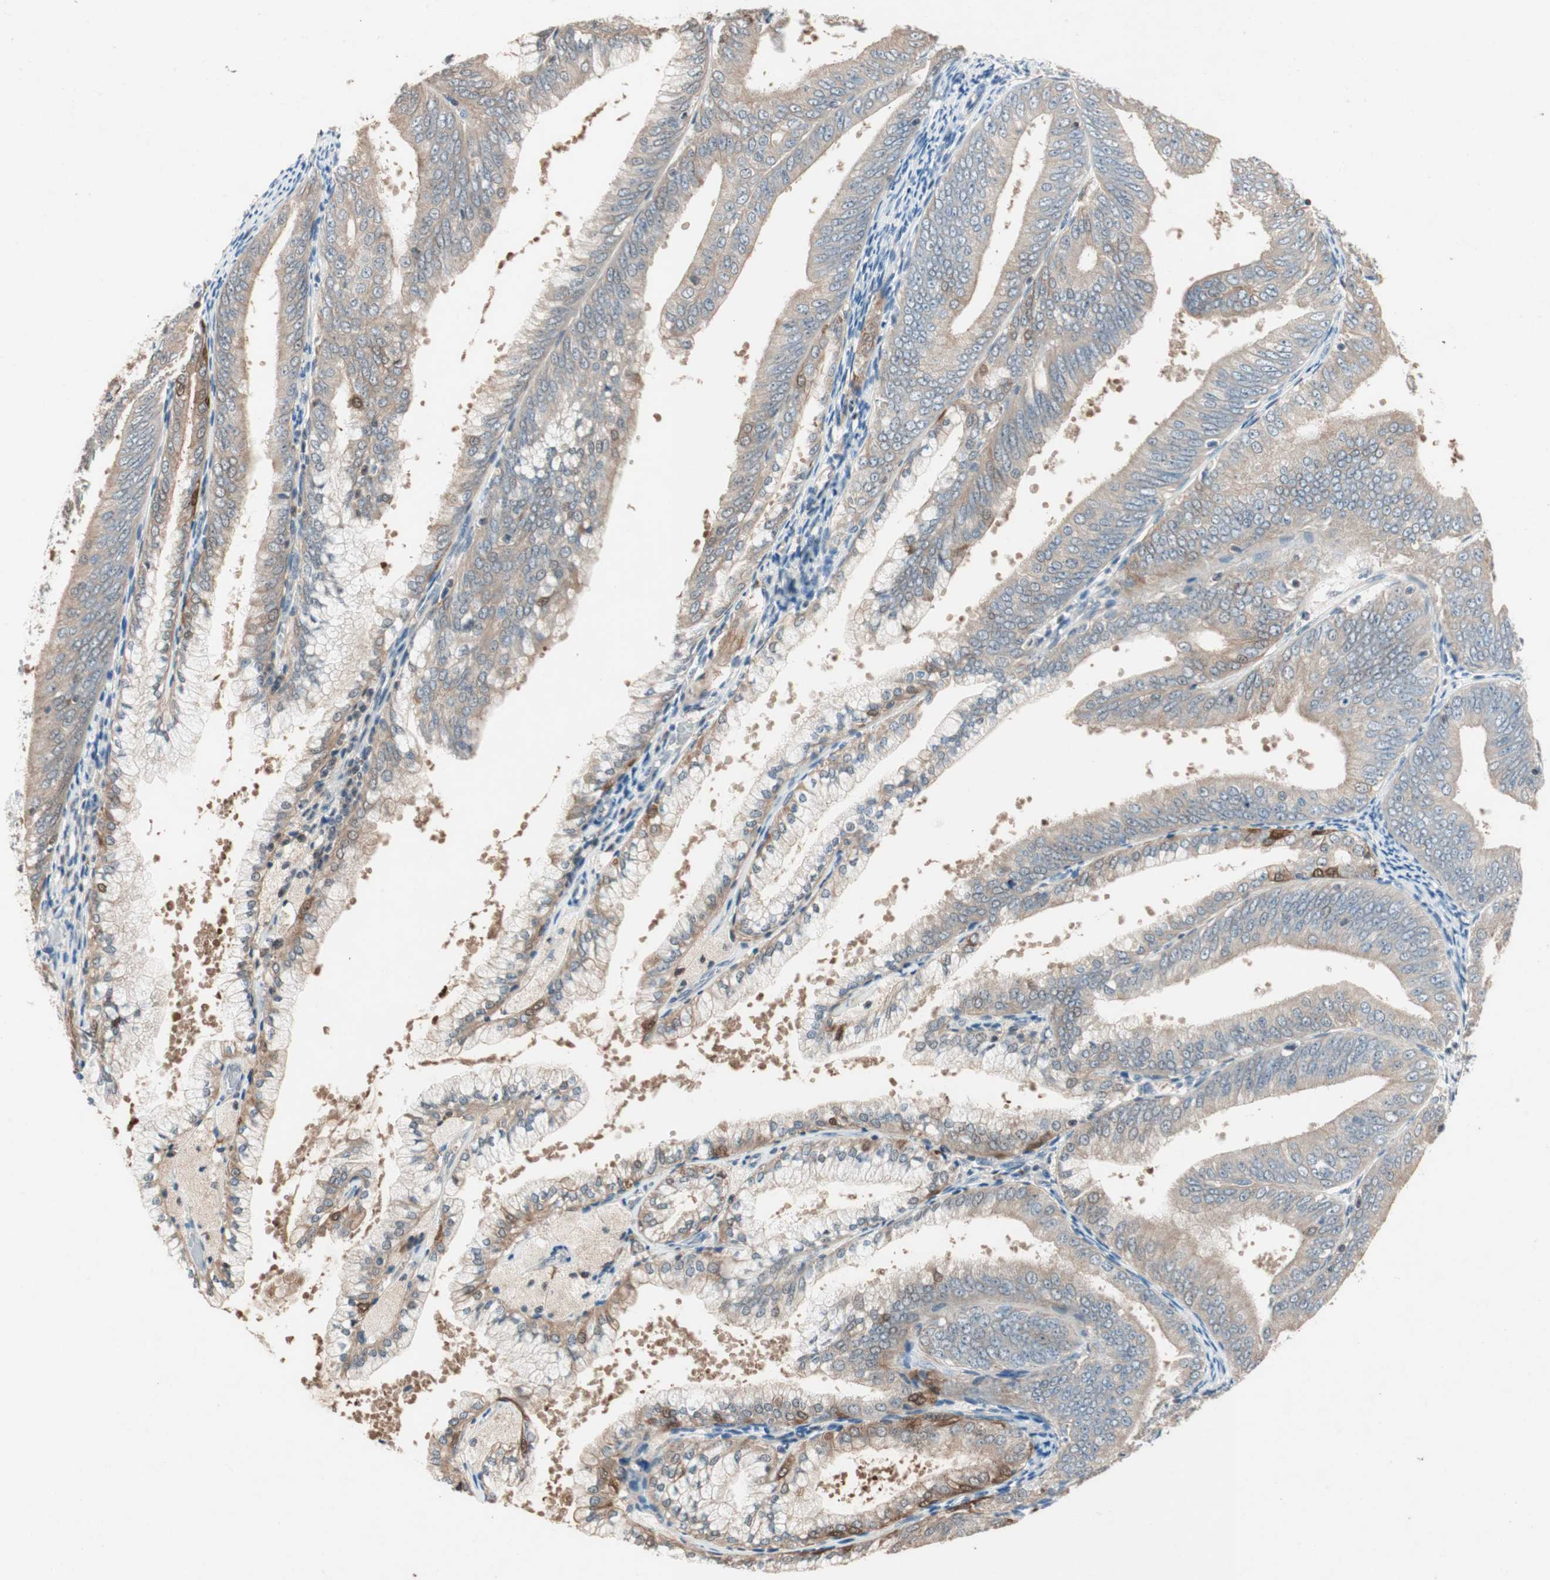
{"staining": {"intensity": "weak", "quantity": ">75%", "location": "cytoplasmic/membranous"}, "tissue": "endometrial cancer", "cell_type": "Tumor cells", "image_type": "cancer", "snomed": [{"axis": "morphology", "description": "Adenocarcinoma, NOS"}, {"axis": "topography", "description": "Endometrium"}], "caption": "Endometrial adenocarcinoma stained with a protein marker displays weak staining in tumor cells.", "gene": "SERPINB5", "patient": {"sex": "female", "age": 63}}